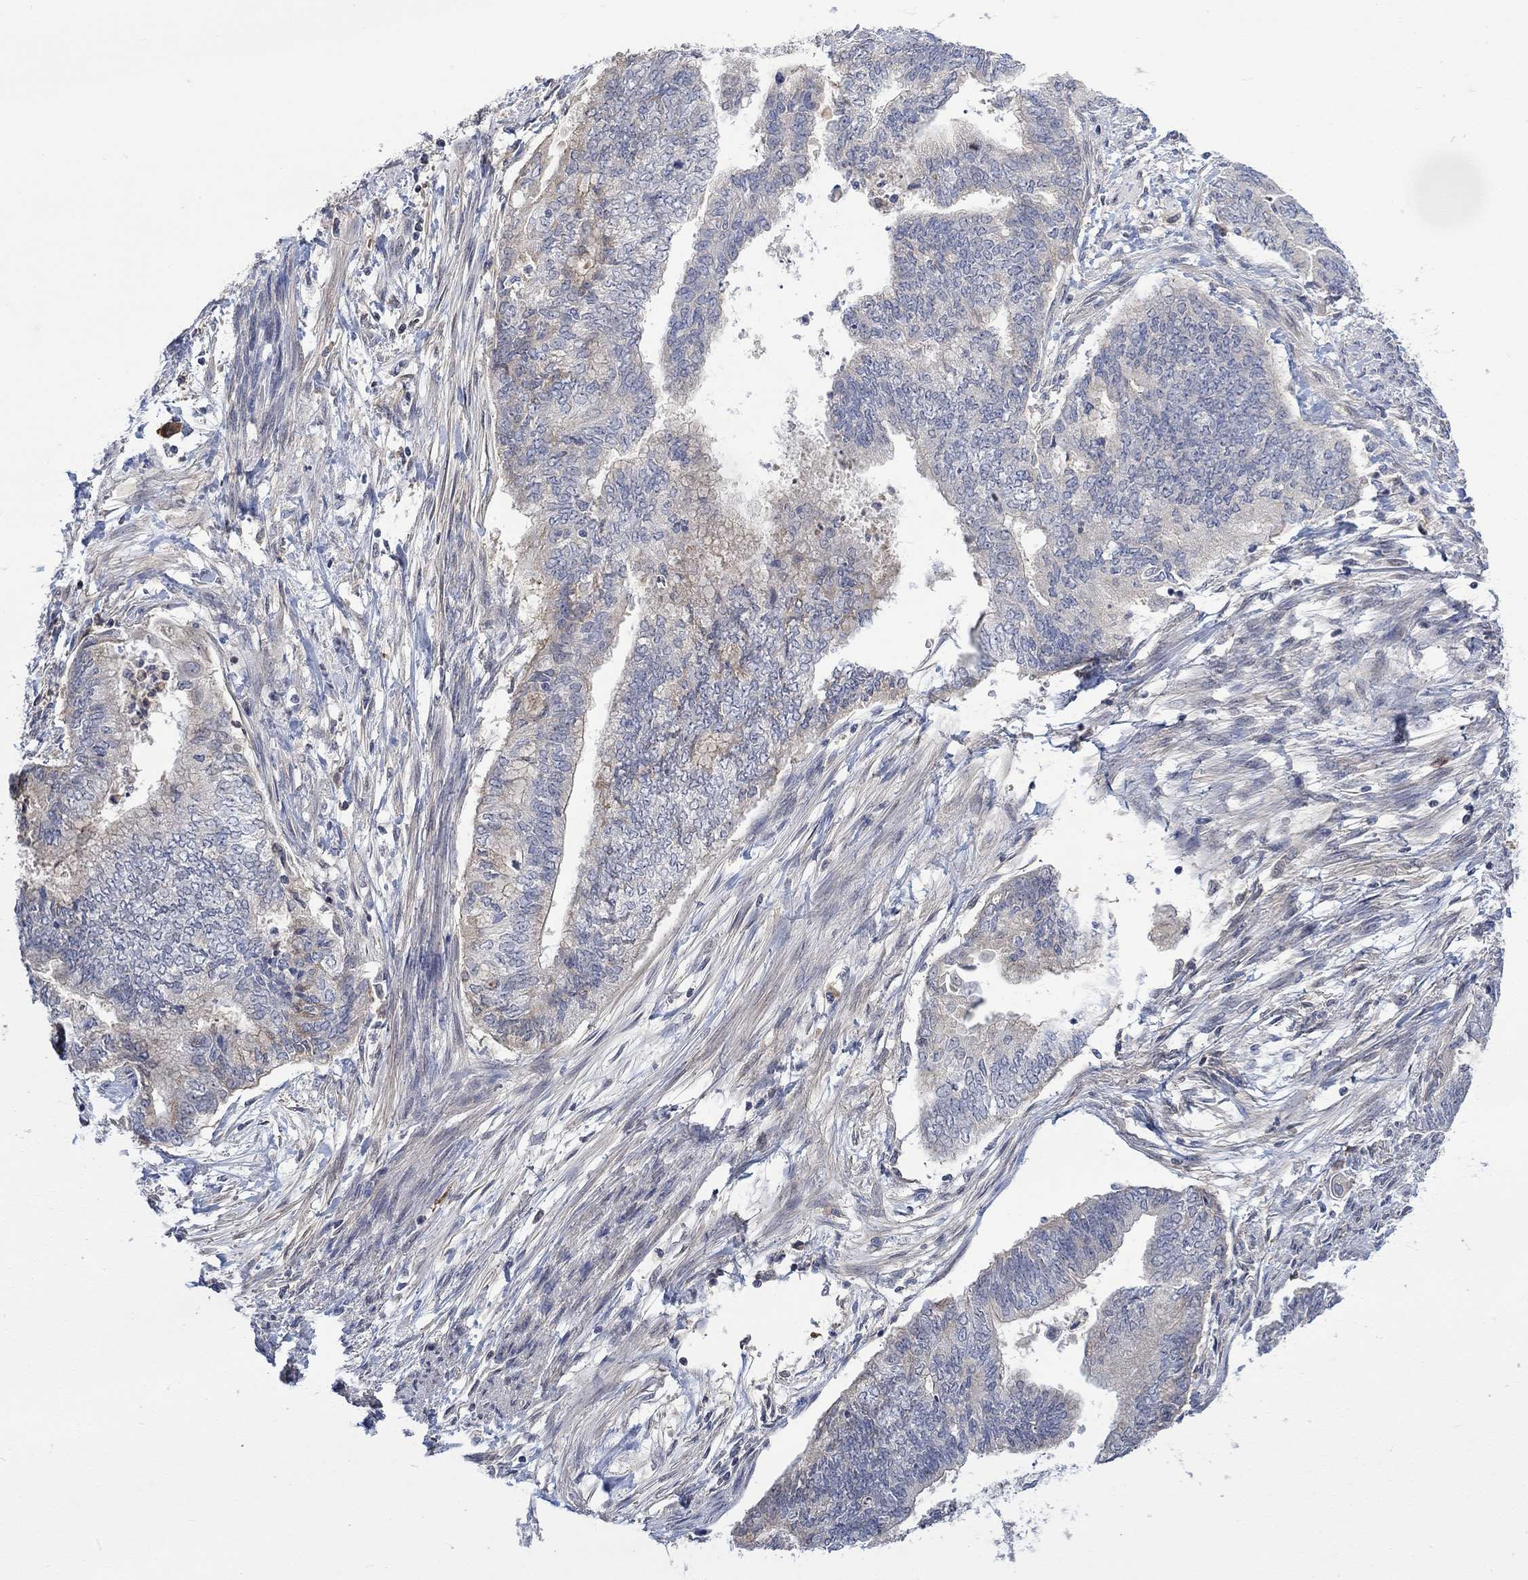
{"staining": {"intensity": "negative", "quantity": "none", "location": "none"}, "tissue": "endometrial cancer", "cell_type": "Tumor cells", "image_type": "cancer", "snomed": [{"axis": "morphology", "description": "Adenocarcinoma, NOS"}, {"axis": "topography", "description": "Endometrium"}], "caption": "Tumor cells show no significant expression in endometrial adenocarcinoma.", "gene": "MSTN", "patient": {"sex": "female", "age": 65}}